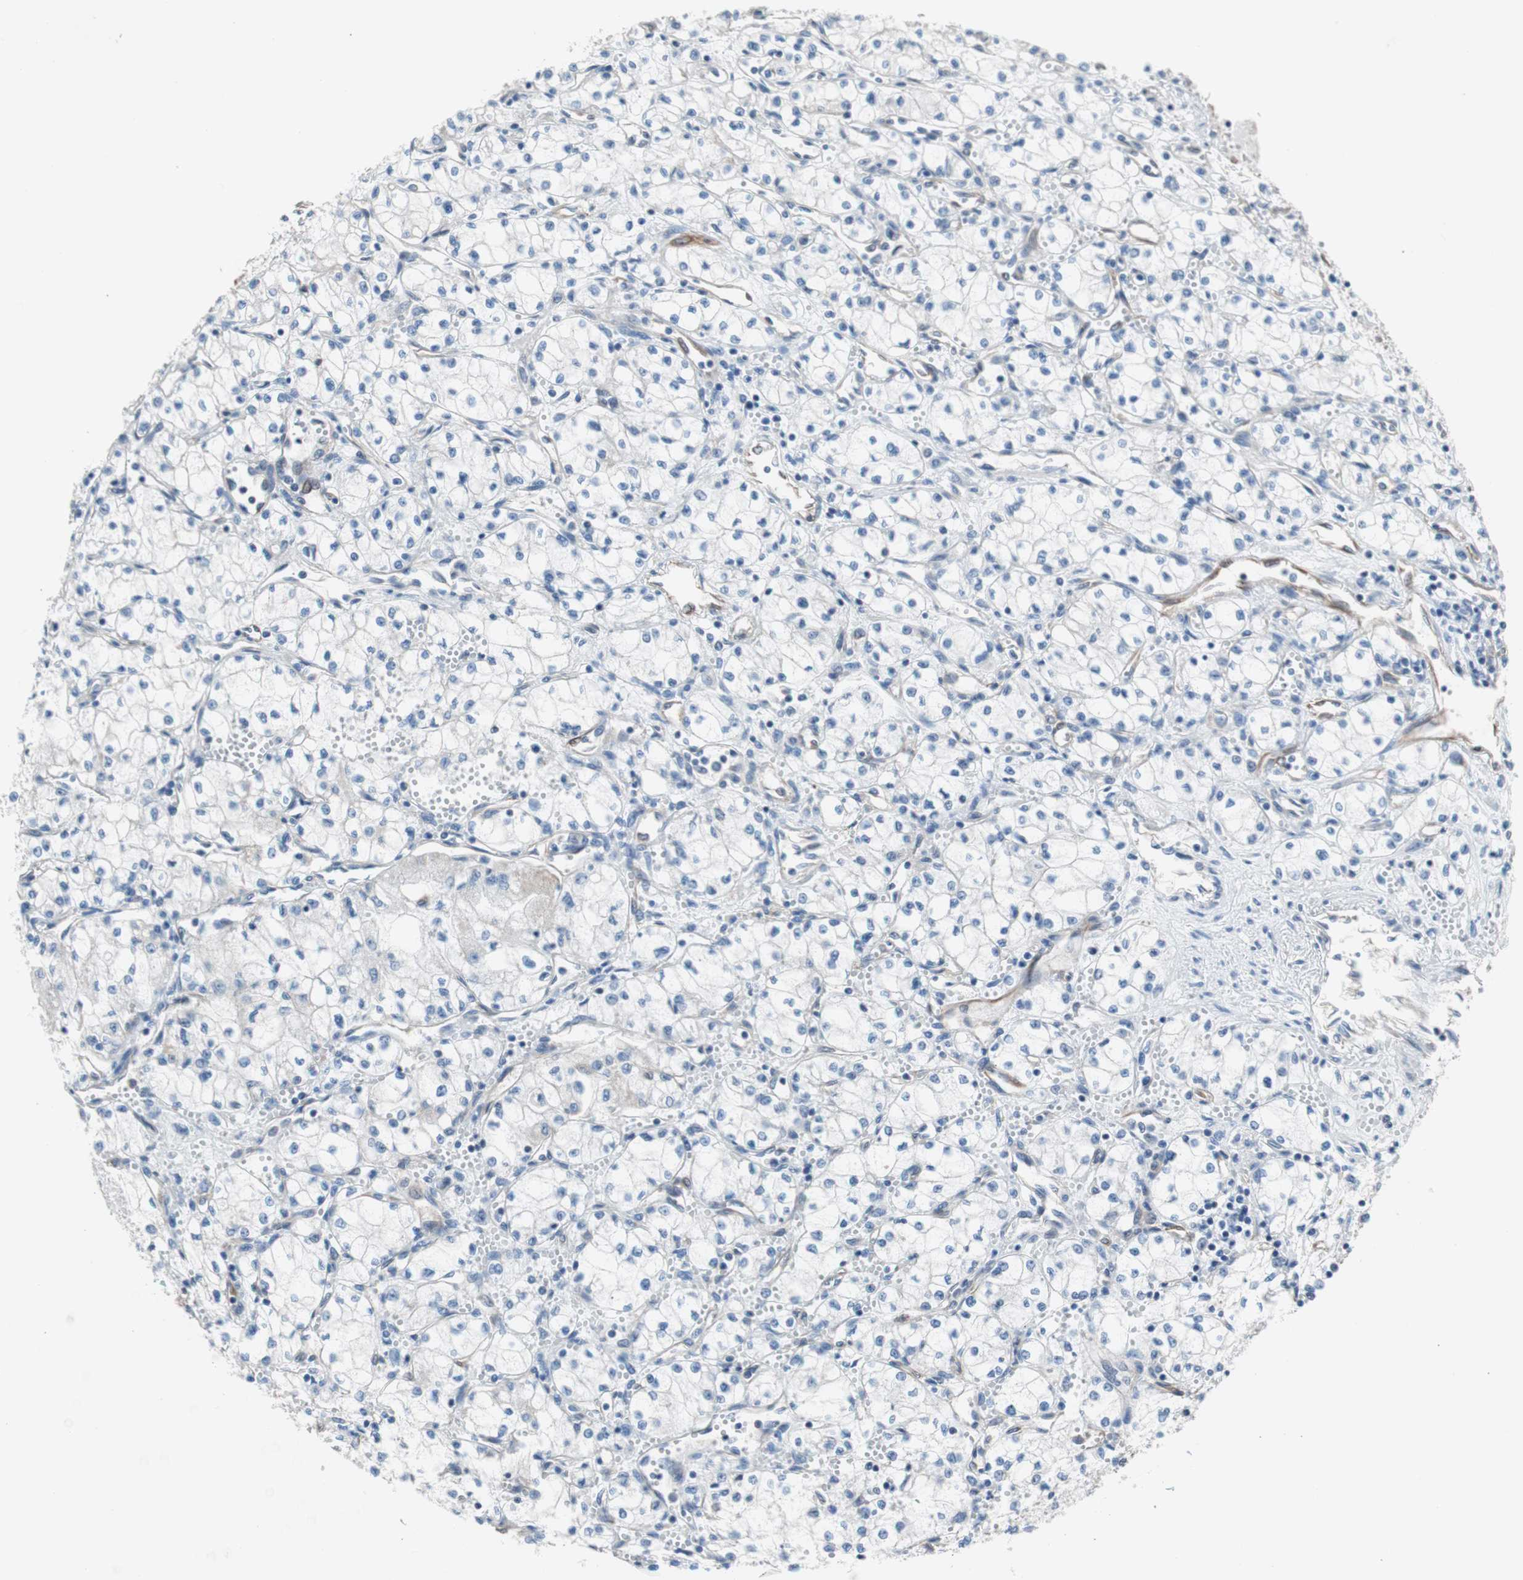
{"staining": {"intensity": "negative", "quantity": "none", "location": "none"}, "tissue": "renal cancer", "cell_type": "Tumor cells", "image_type": "cancer", "snomed": [{"axis": "morphology", "description": "Normal tissue, NOS"}, {"axis": "morphology", "description": "Adenocarcinoma, NOS"}, {"axis": "topography", "description": "Kidney"}], "caption": "Adenocarcinoma (renal) was stained to show a protein in brown. There is no significant expression in tumor cells.", "gene": "KIF3B", "patient": {"sex": "male", "age": 59}}